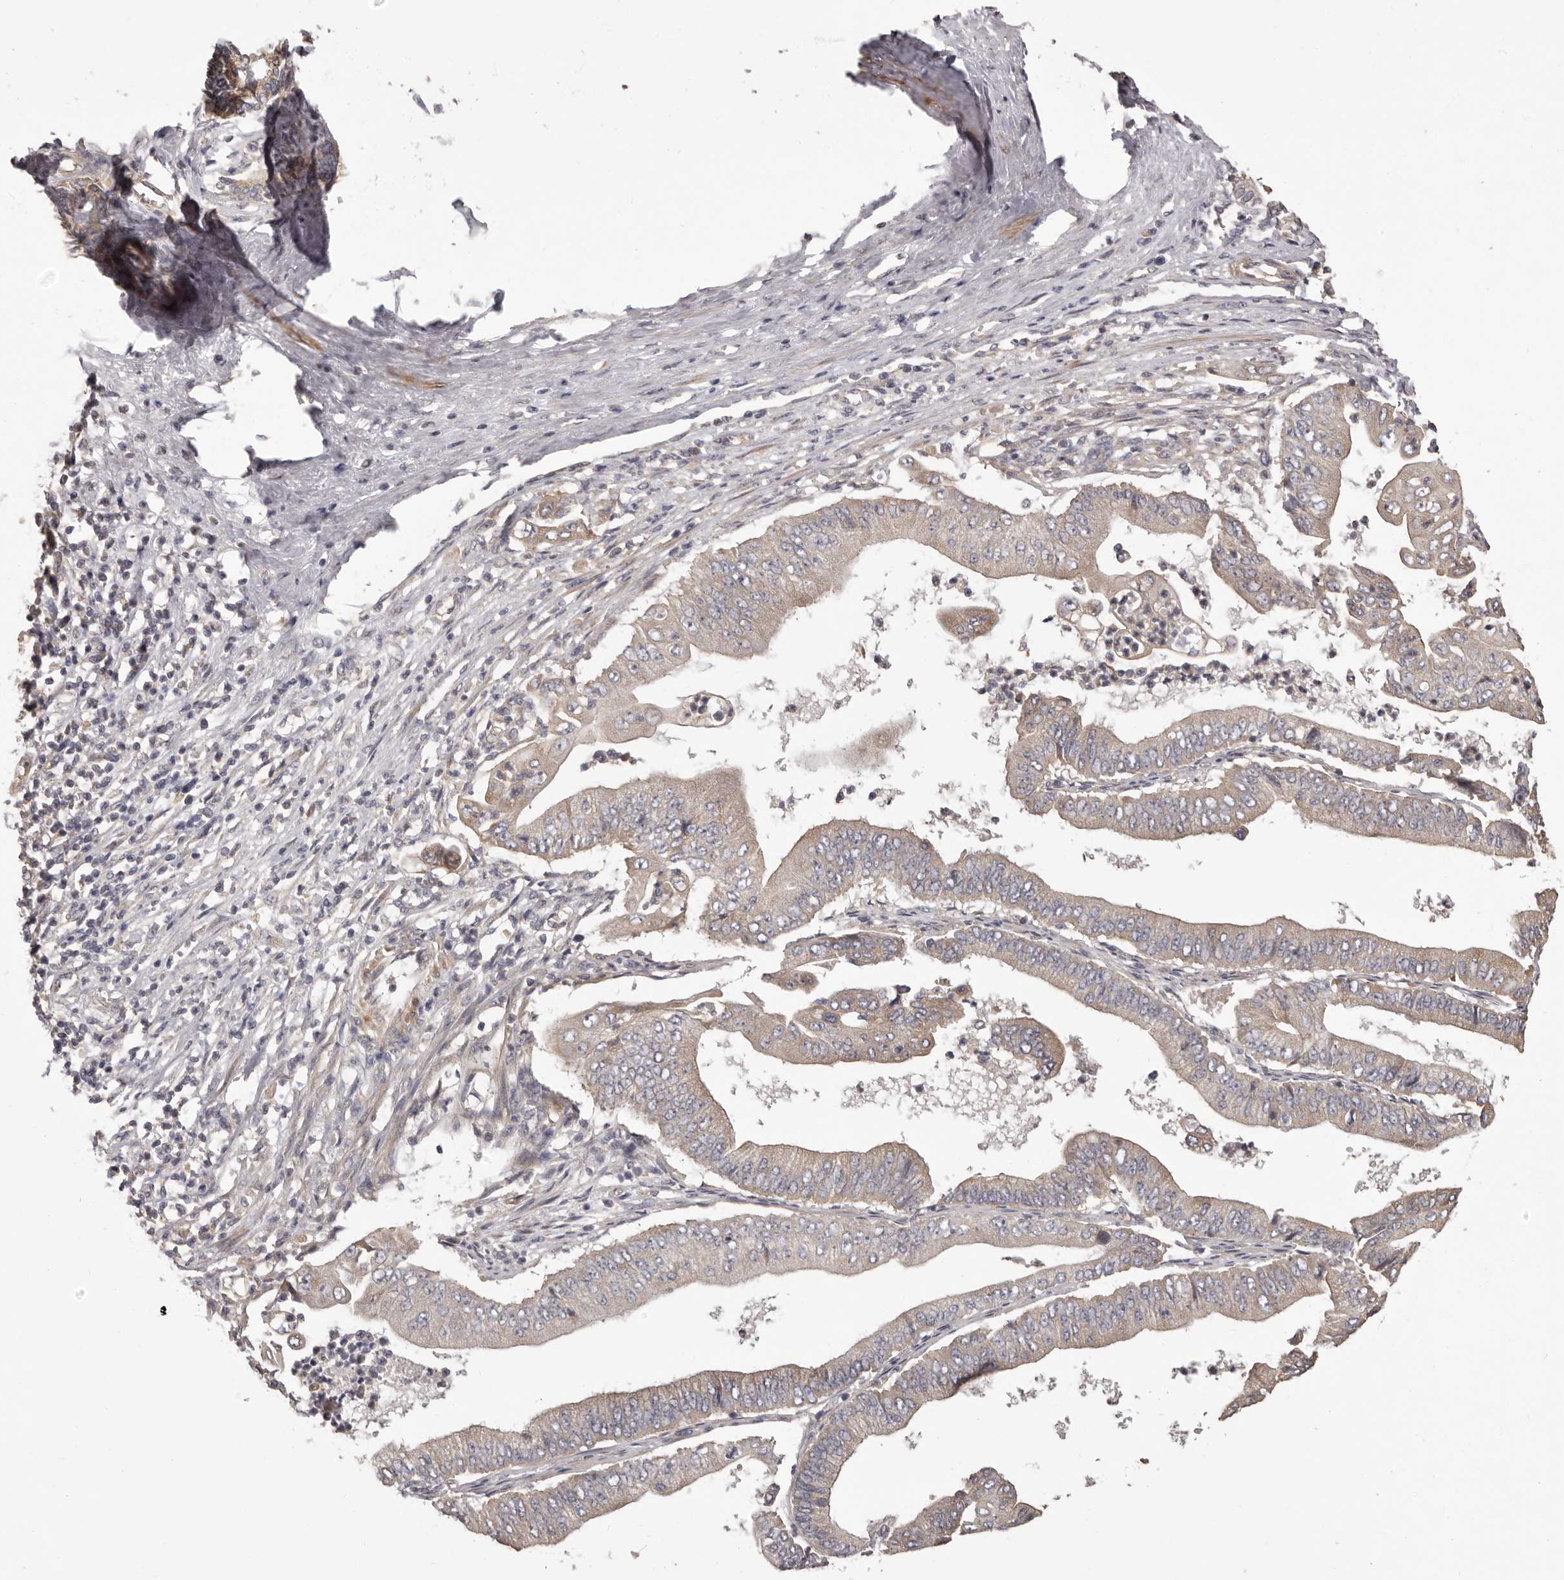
{"staining": {"intensity": "weak", "quantity": ">75%", "location": "cytoplasmic/membranous"}, "tissue": "pancreatic cancer", "cell_type": "Tumor cells", "image_type": "cancer", "snomed": [{"axis": "morphology", "description": "Adenocarcinoma, NOS"}, {"axis": "topography", "description": "Pancreas"}], "caption": "Weak cytoplasmic/membranous staining is identified in about >75% of tumor cells in pancreatic cancer.", "gene": "HRH1", "patient": {"sex": "female", "age": 77}}